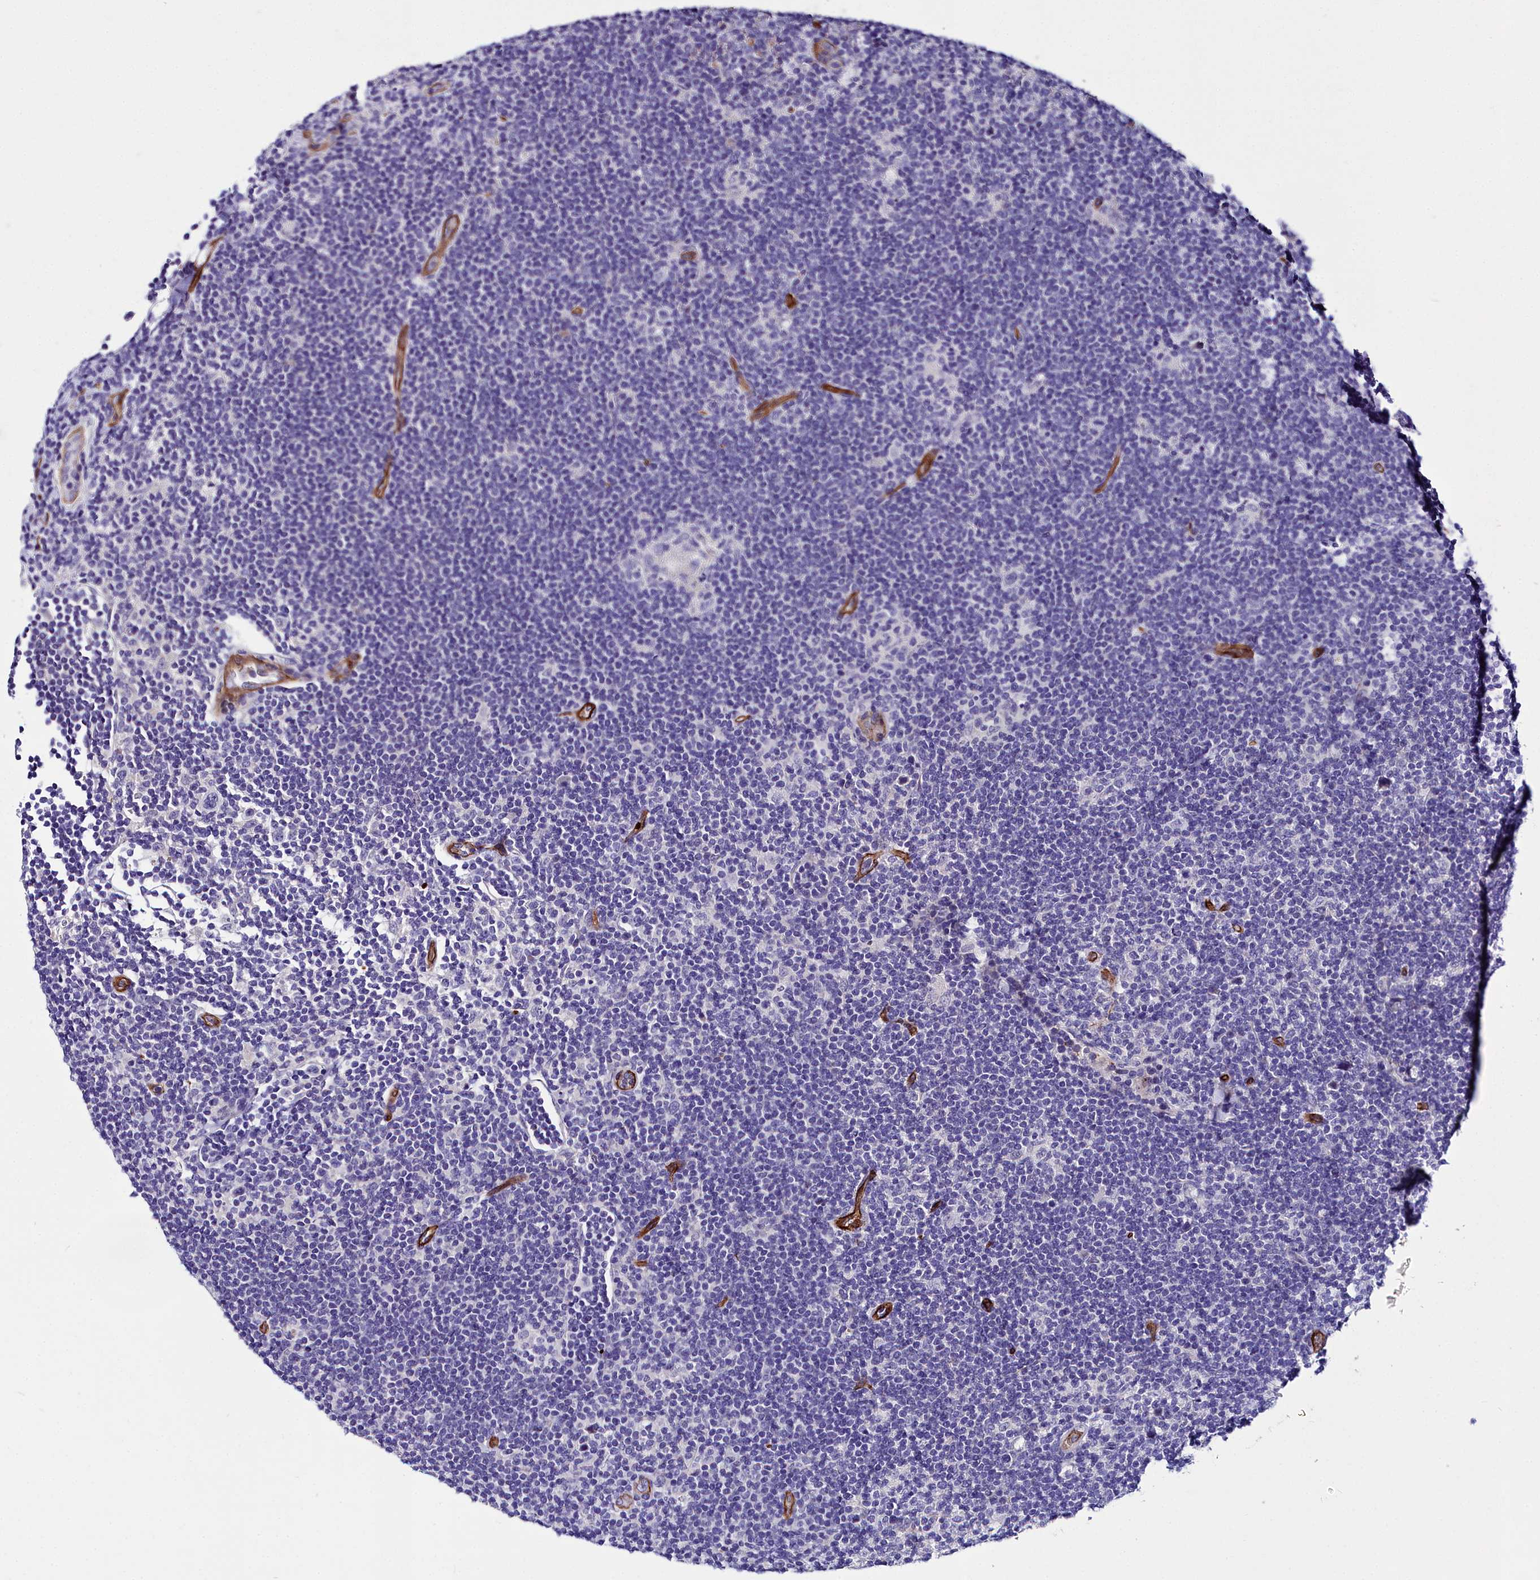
{"staining": {"intensity": "negative", "quantity": "none", "location": "none"}, "tissue": "lymphoma", "cell_type": "Tumor cells", "image_type": "cancer", "snomed": [{"axis": "morphology", "description": "Hodgkin's disease, NOS"}, {"axis": "topography", "description": "Lymph node"}], "caption": "Immunohistochemical staining of lymphoma reveals no significant staining in tumor cells.", "gene": "CYP4F11", "patient": {"sex": "female", "age": 57}}